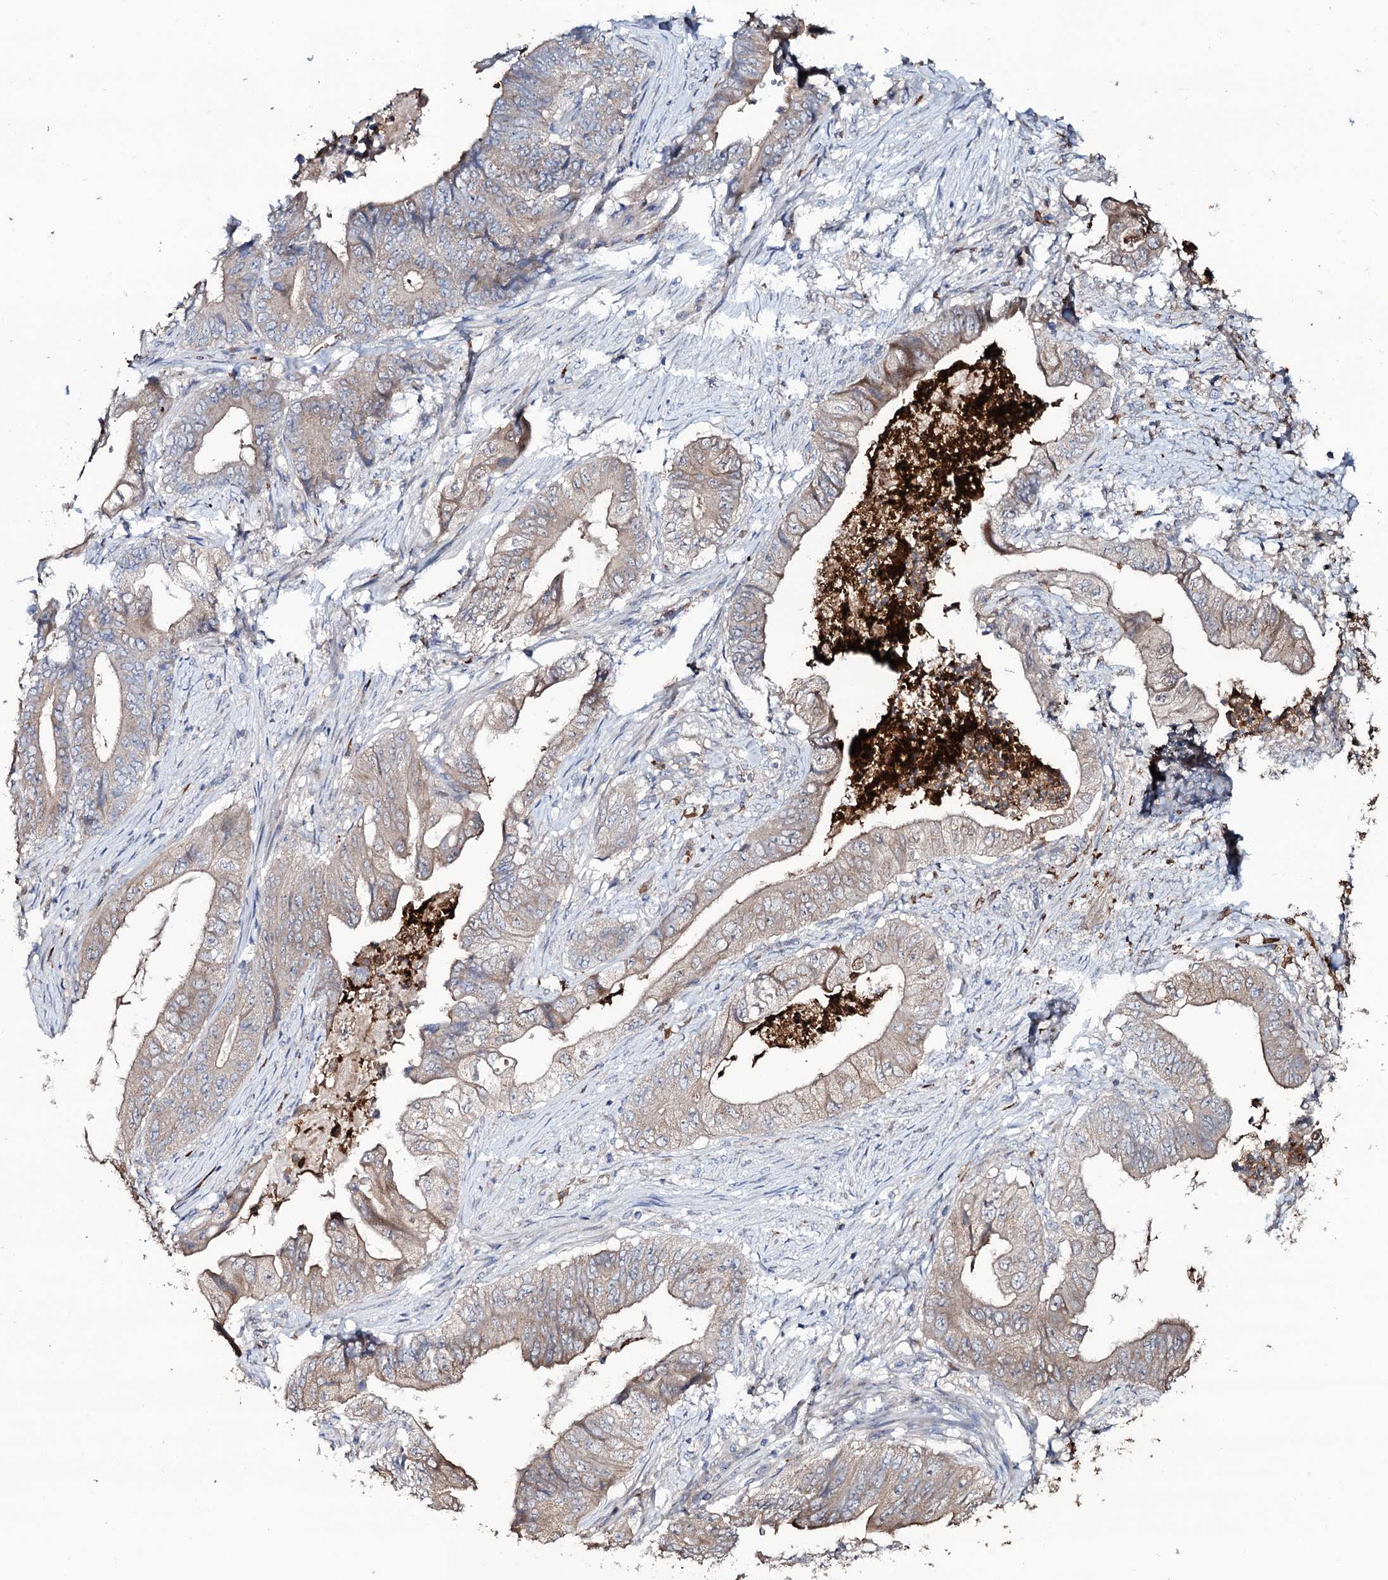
{"staining": {"intensity": "weak", "quantity": "25%-75%", "location": "cytoplasmic/membranous"}, "tissue": "stomach cancer", "cell_type": "Tumor cells", "image_type": "cancer", "snomed": [{"axis": "morphology", "description": "Adenocarcinoma, NOS"}, {"axis": "topography", "description": "Stomach"}], "caption": "Human stomach adenocarcinoma stained with a brown dye exhibits weak cytoplasmic/membranous positive positivity in about 25%-75% of tumor cells.", "gene": "COG6", "patient": {"sex": "female", "age": 73}}